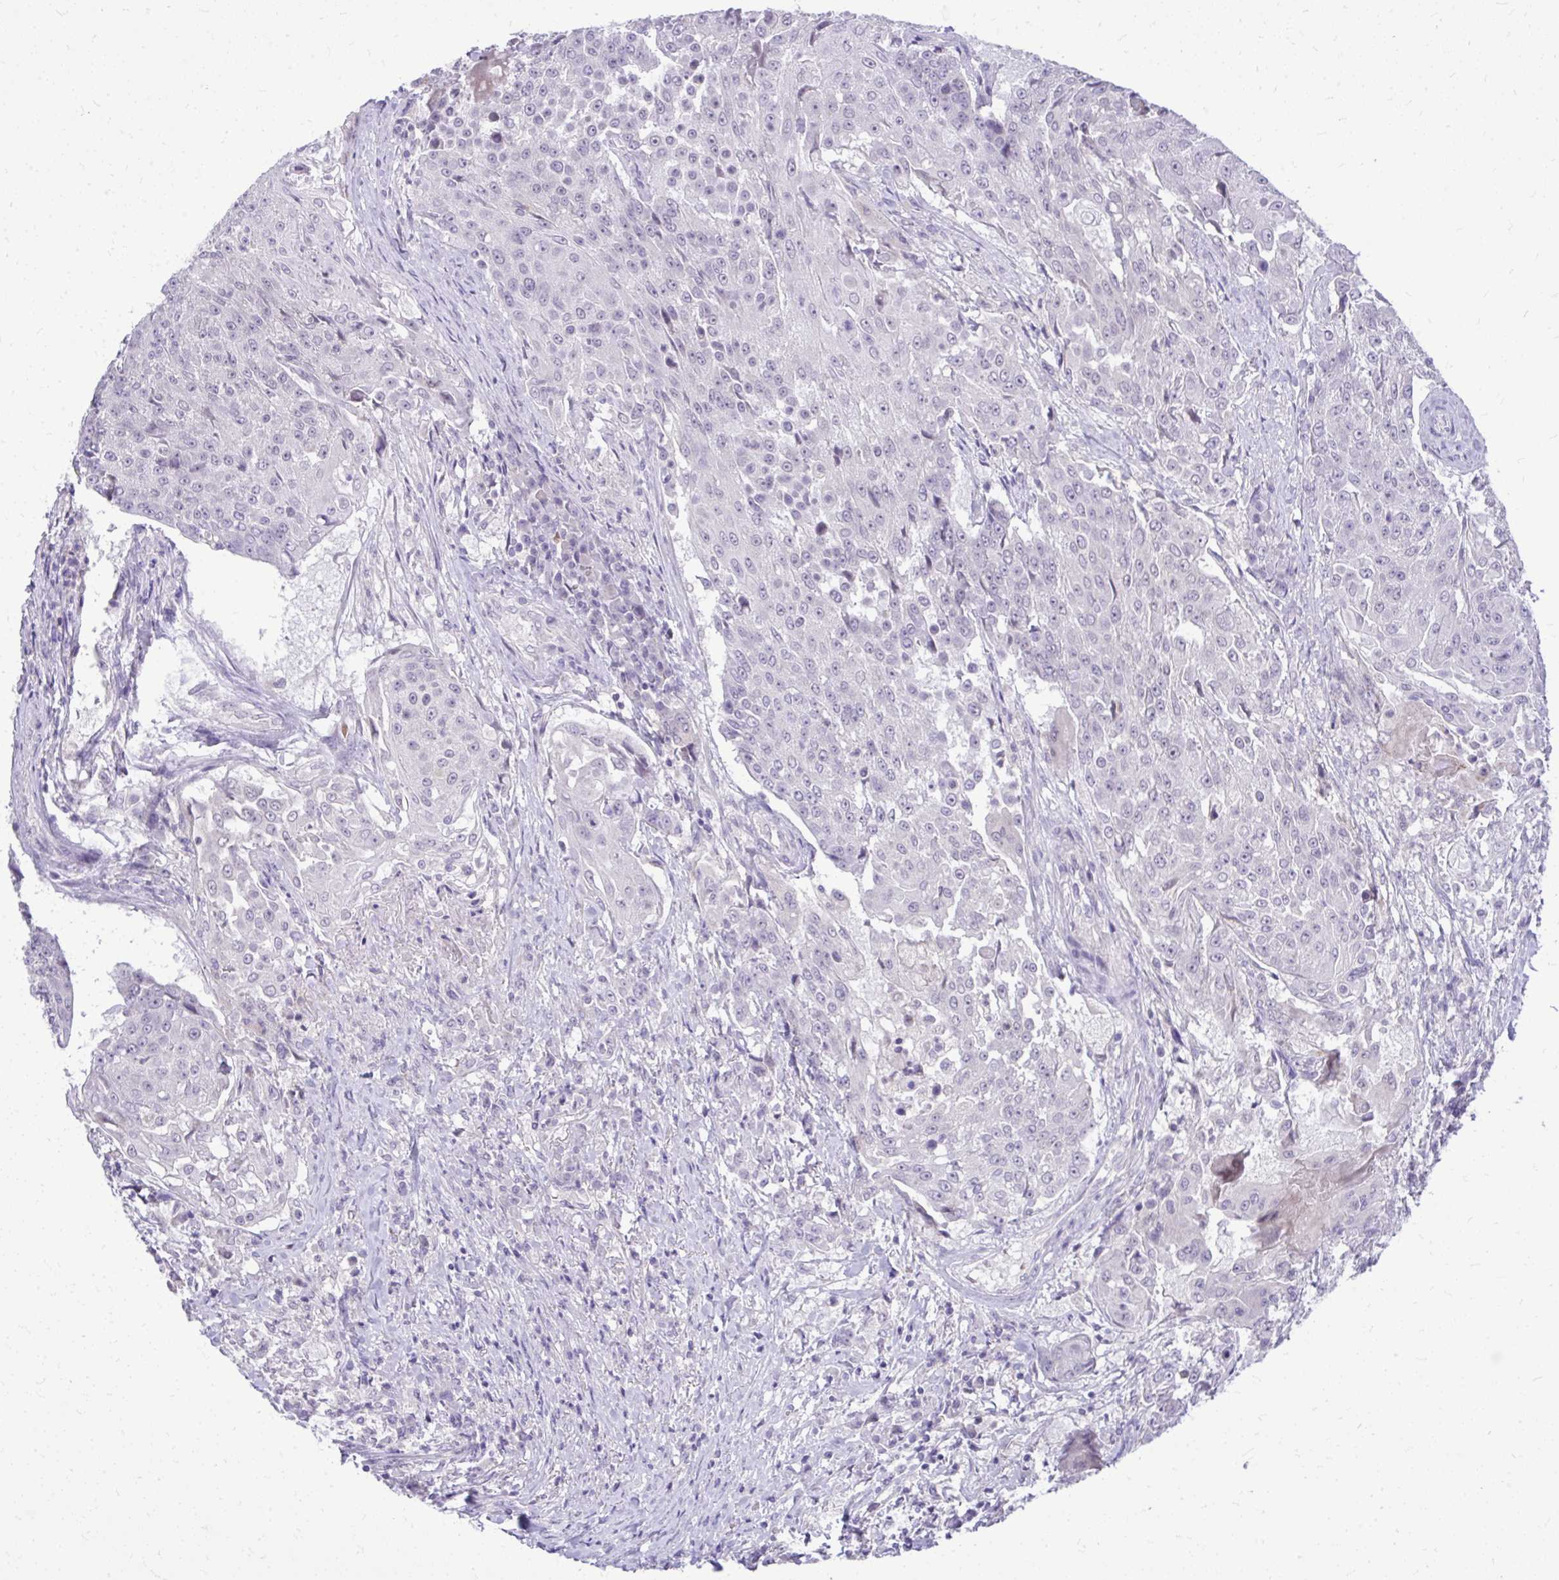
{"staining": {"intensity": "negative", "quantity": "none", "location": "none"}, "tissue": "urothelial cancer", "cell_type": "Tumor cells", "image_type": "cancer", "snomed": [{"axis": "morphology", "description": "Urothelial carcinoma, High grade"}, {"axis": "topography", "description": "Urinary bladder"}], "caption": "This is a image of immunohistochemistry (IHC) staining of urothelial cancer, which shows no positivity in tumor cells. (DAB IHC, high magnification).", "gene": "DPY19L1", "patient": {"sex": "female", "age": 63}}